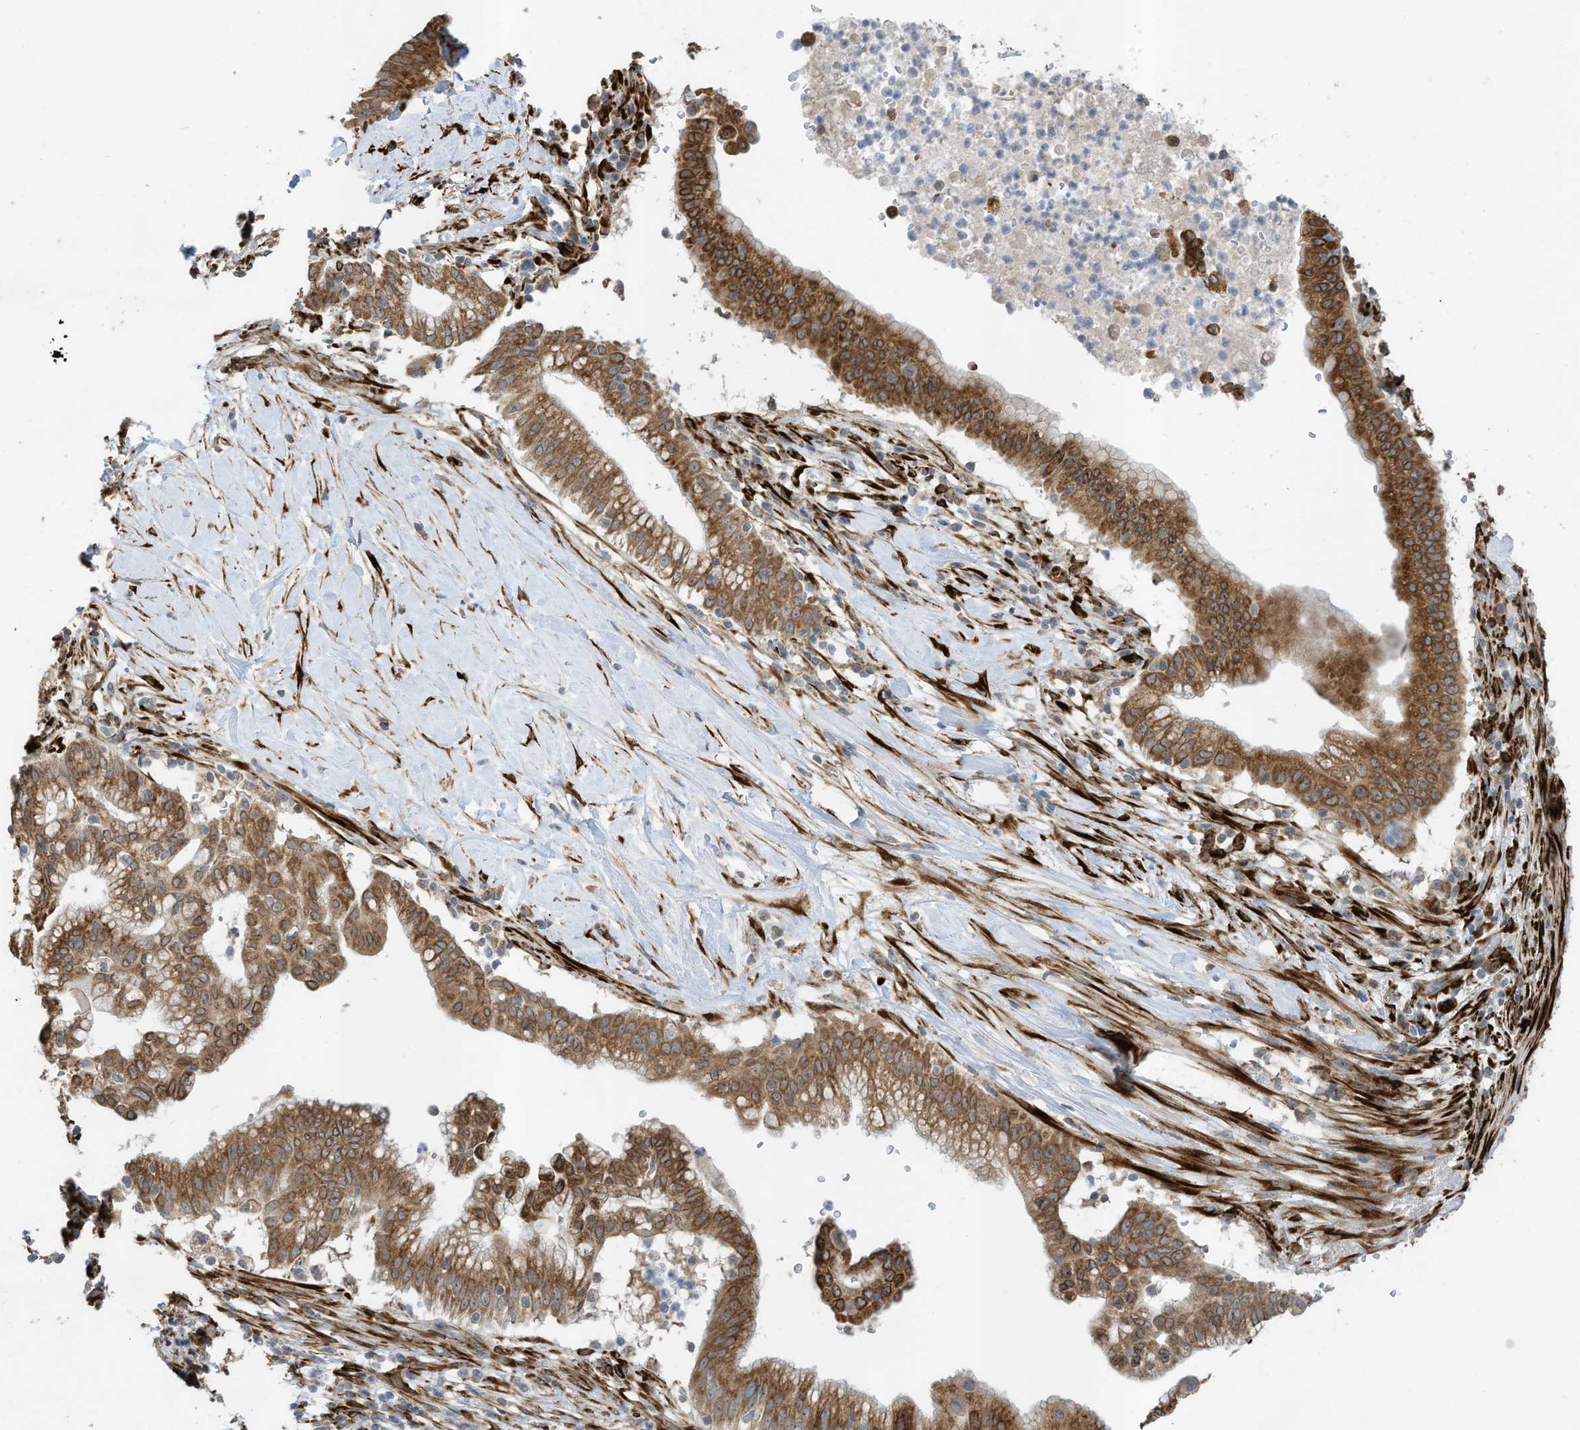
{"staining": {"intensity": "strong", "quantity": ">75%", "location": "cytoplasmic/membranous"}, "tissue": "pancreatic cancer", "cell_type": "Tumor cells", "image_type": "cancer", "snomed": [{"axis": "morphology", "description": "Adenocarcinoma, NOS"}, {"axis": "topography", "description": "Pancreas"}], "caption": "Brown immunohistochemical staining in human pancreatic cancer (adenocarcinoma) exhibits strong cytoplasmic/membranous staining in about >75% of tumor cells.", "gene": "ZBTB45", "patient": {"sex": "male", "age": 68}}